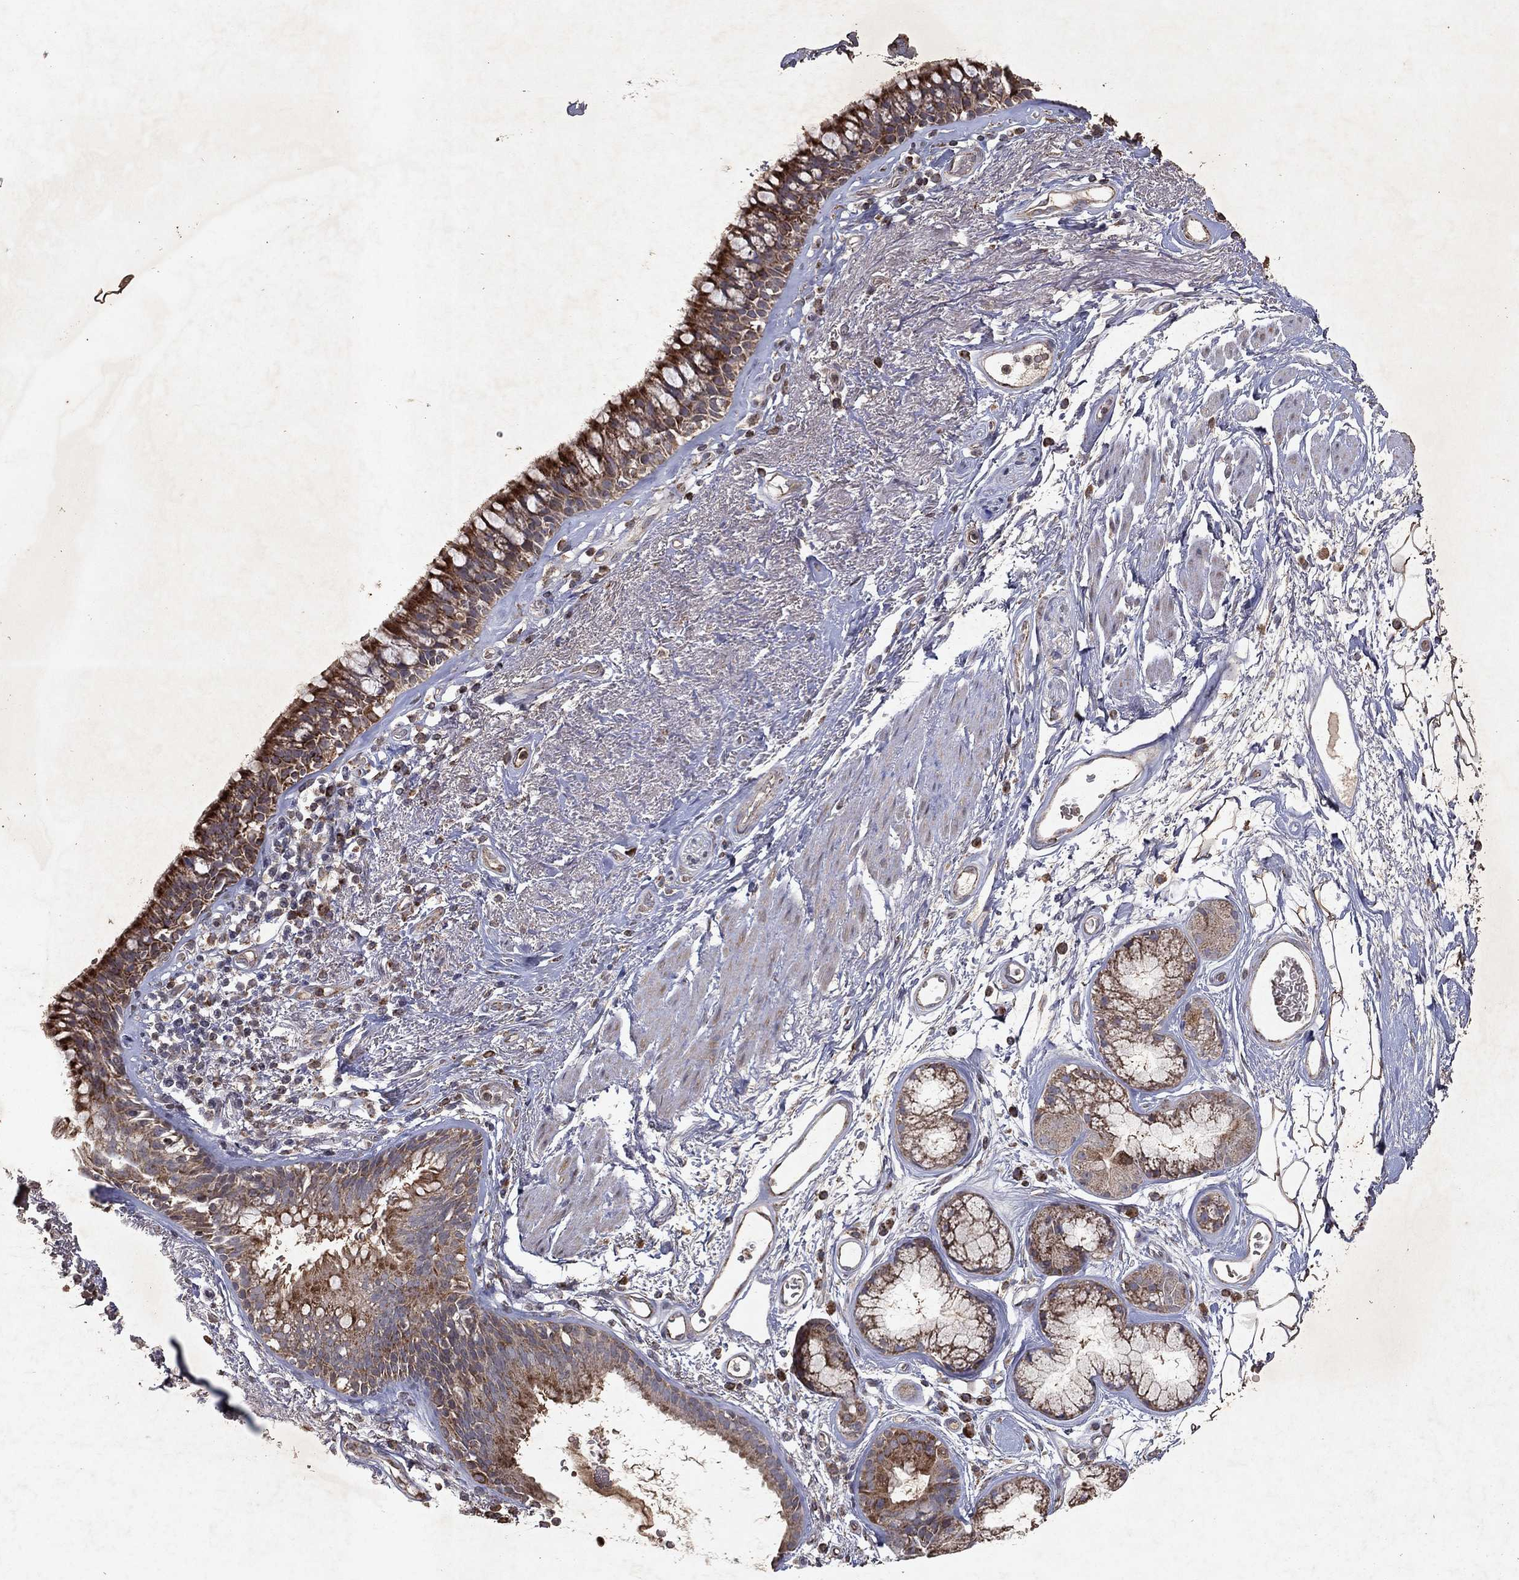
{"staining": {"intensity": "strong", "quantity": "25%-75%", "location": "cytoplasmic/membranous"}, "tissue": "bronchus", "cell_type": "Respiratory epithelial cells", "image_type": "normal", "snomed": [{"axis": "morphology", "description": "Normal tissue, NOS"}, {"axis": "topography", "description": "Bronchus"}], "caption": "IHC (DAB) staining of normal human bronchus exhibits strong cytoplasmic/membranous protein staining in approximately 25%-75% of respiratory epithelial cells.", "gene": "PYROXD2", "patient": {"sex": "male", "age": 82}}